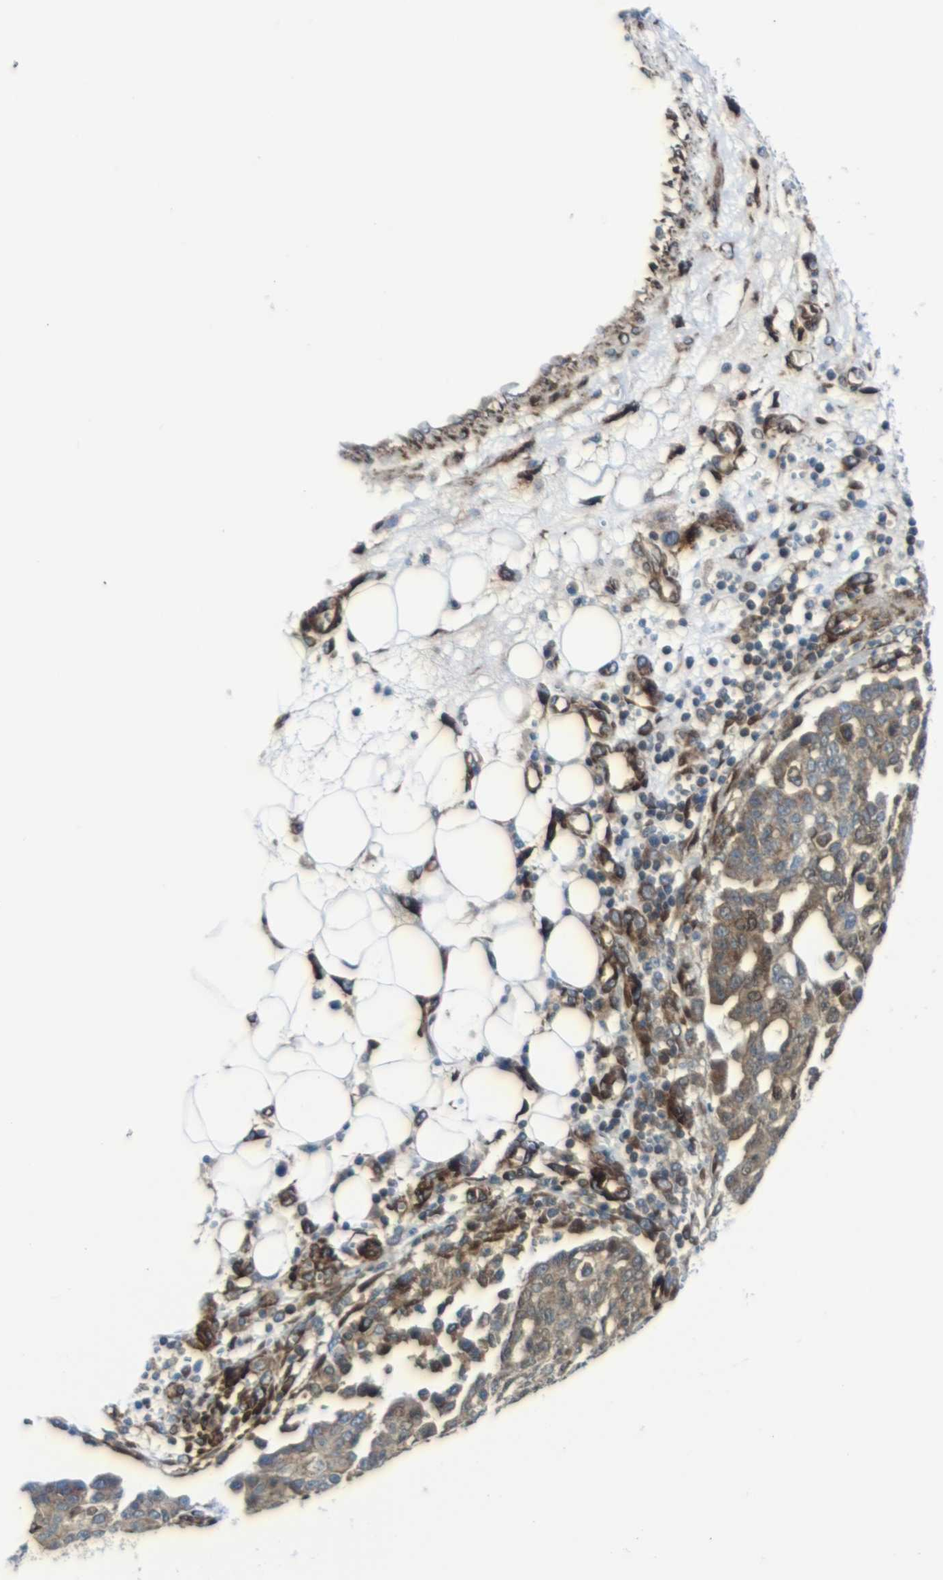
{"staining": {"intensity": "moderate", "quantity": ">75%", "location": "cytoplasmic/membranous"}, "tissue": "ovarian cancer", "cell_type": "Tumor cells", "image_type": "cancer", "snomed": [{"axis": "morphology", "description": "Cystadenocarcinoma, serous, NOS"}, {"axis": "topography", "description": "Soft tissue"}, {"axis": "topography", "description": "Ovary"}], "caption": "Moderate cytoplasmic/membranous expression for a protein is seen in about >75% of tumor cells of ovarian serous cystadenocarcinoma using immunohistochemistry (IHC).", "gene": "PARP14", "patient": {"sex": "female", "age": 57}}